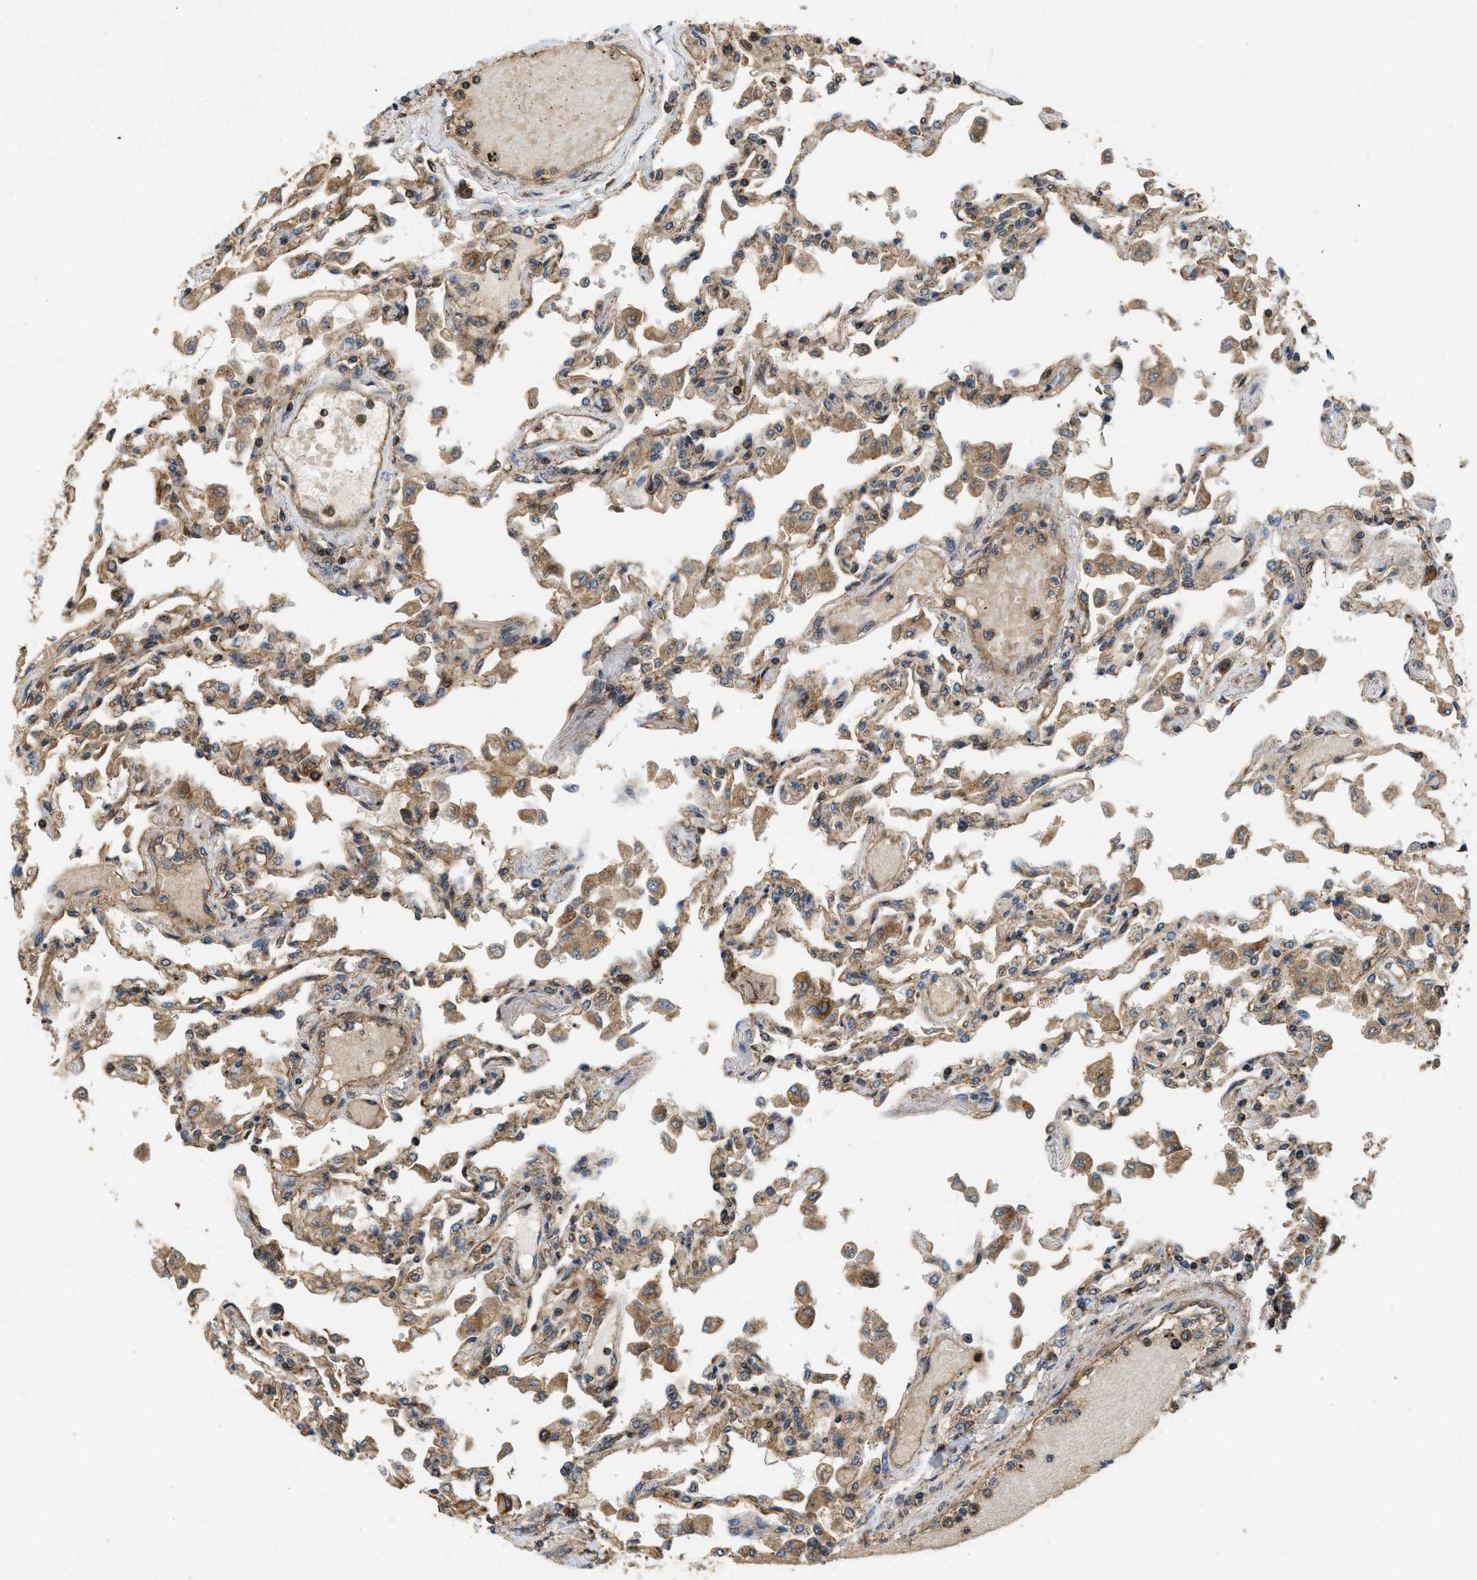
{"staining": {"intensity": "moderate", "quantity": ">75%", "location": "cytoplasmic/membranous"}, "tissue": "lung", "cell_type": "Alveolar cells", "image_type": "normal", "snomed": [{"axis": "morphology", "description": "Normal tissue, NOS"}, {"axis": "topography", "description": "Bronchus"}, {"axis": "topography", "description": "Lung"}], "caption": "Protein staining shows moderate cytoplasmic/membranous expression in about >75% of alveolar cells in normal lung.", "gene": "GNB4", "patient": {"sex": "female", "age": 49}}